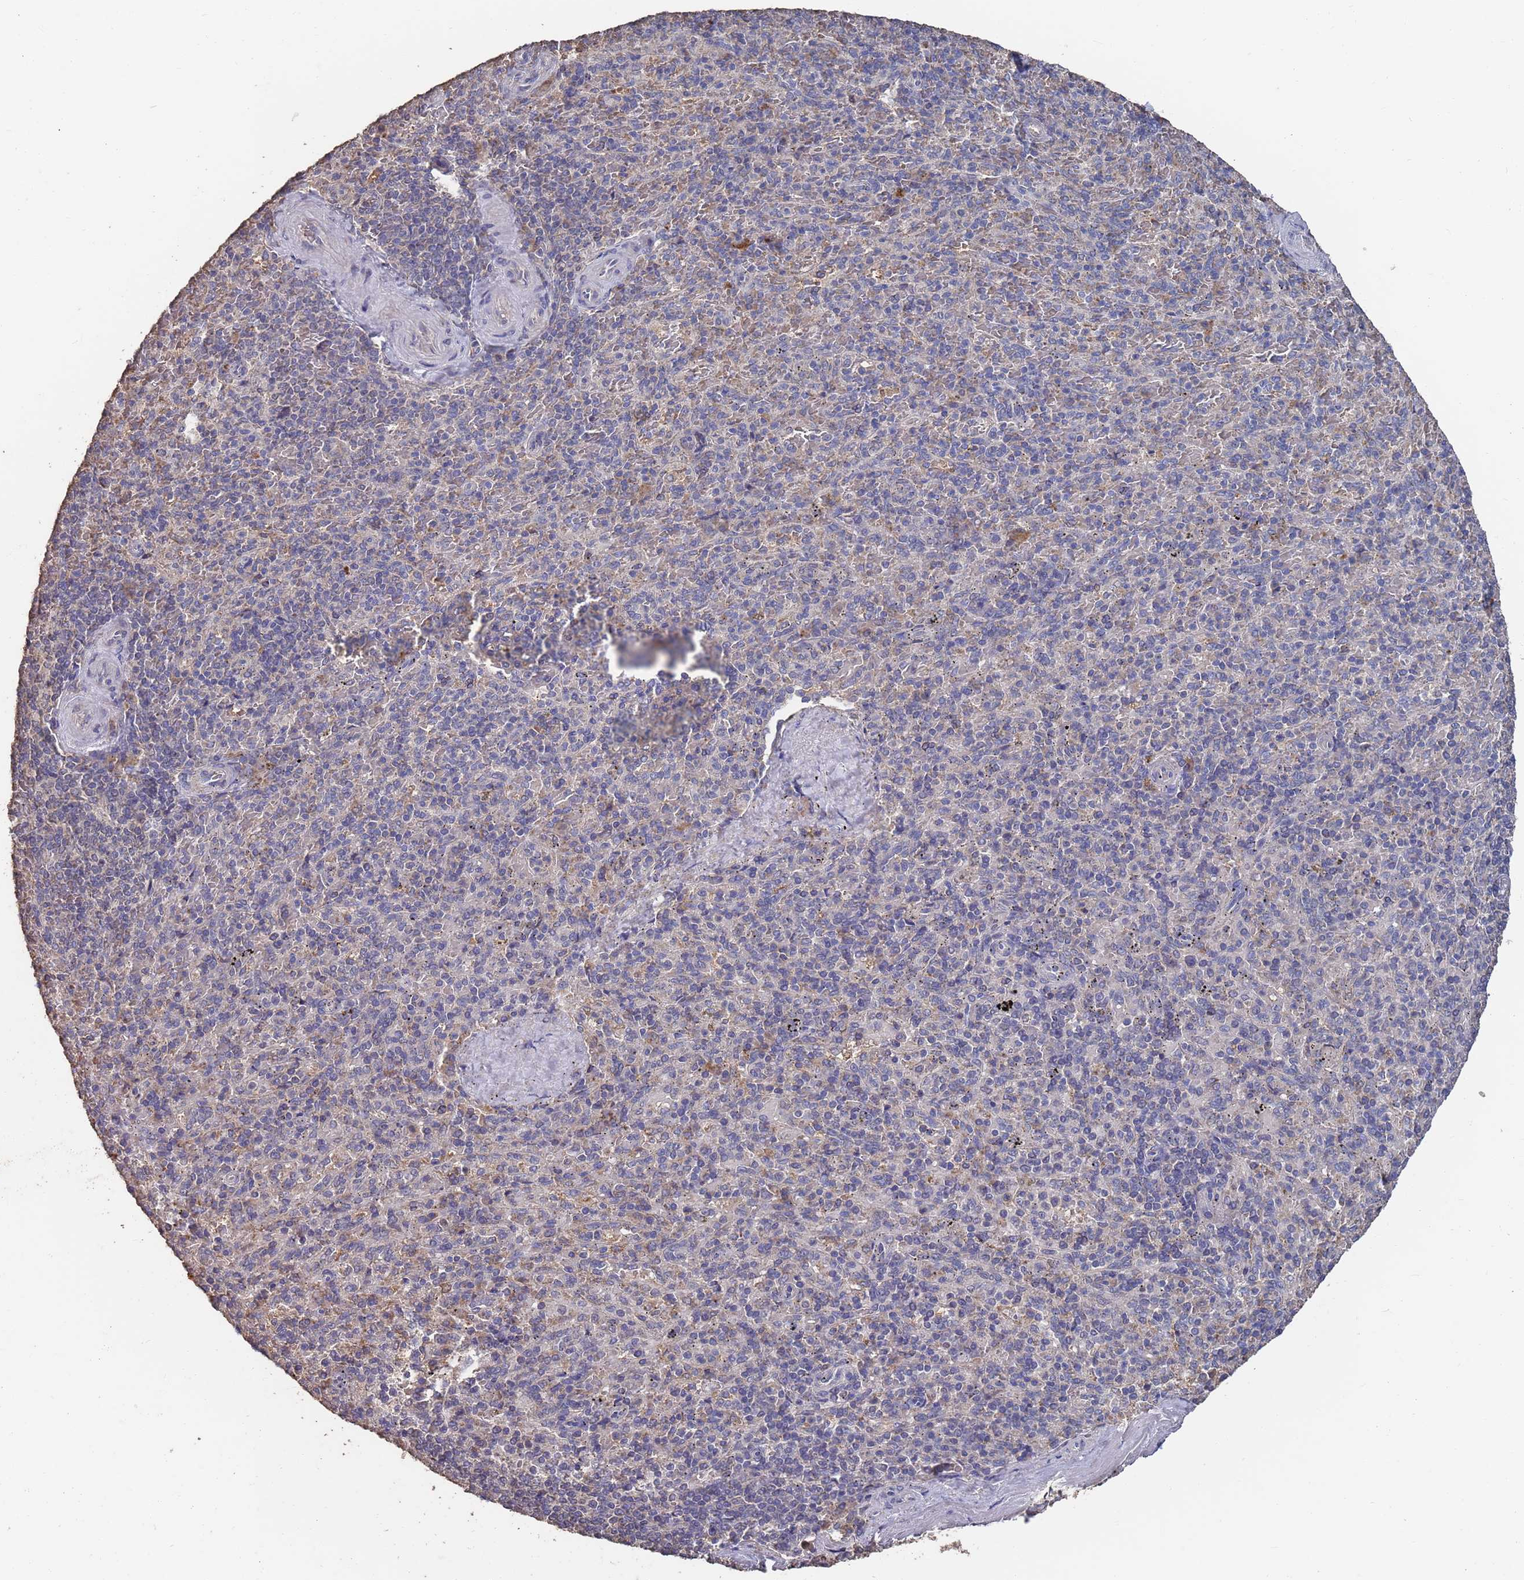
{"staining": {"intensity": "negative", "quantity": "none", "location": "none"}, "tissue": "spleen", "cell_type": "Cells in red pulp", "image_type": "normal", "snomed": [{"axis": "morphology", "description": "Normal tissue, NOS"}, {"axis": "topography", "description": "Spleen"}], "caption": "Micrograph shows no protein expression in cells in red pulp of normal spleen.", "gene": "BTBD18", "patient": {"sex": "male", "age": 82}}